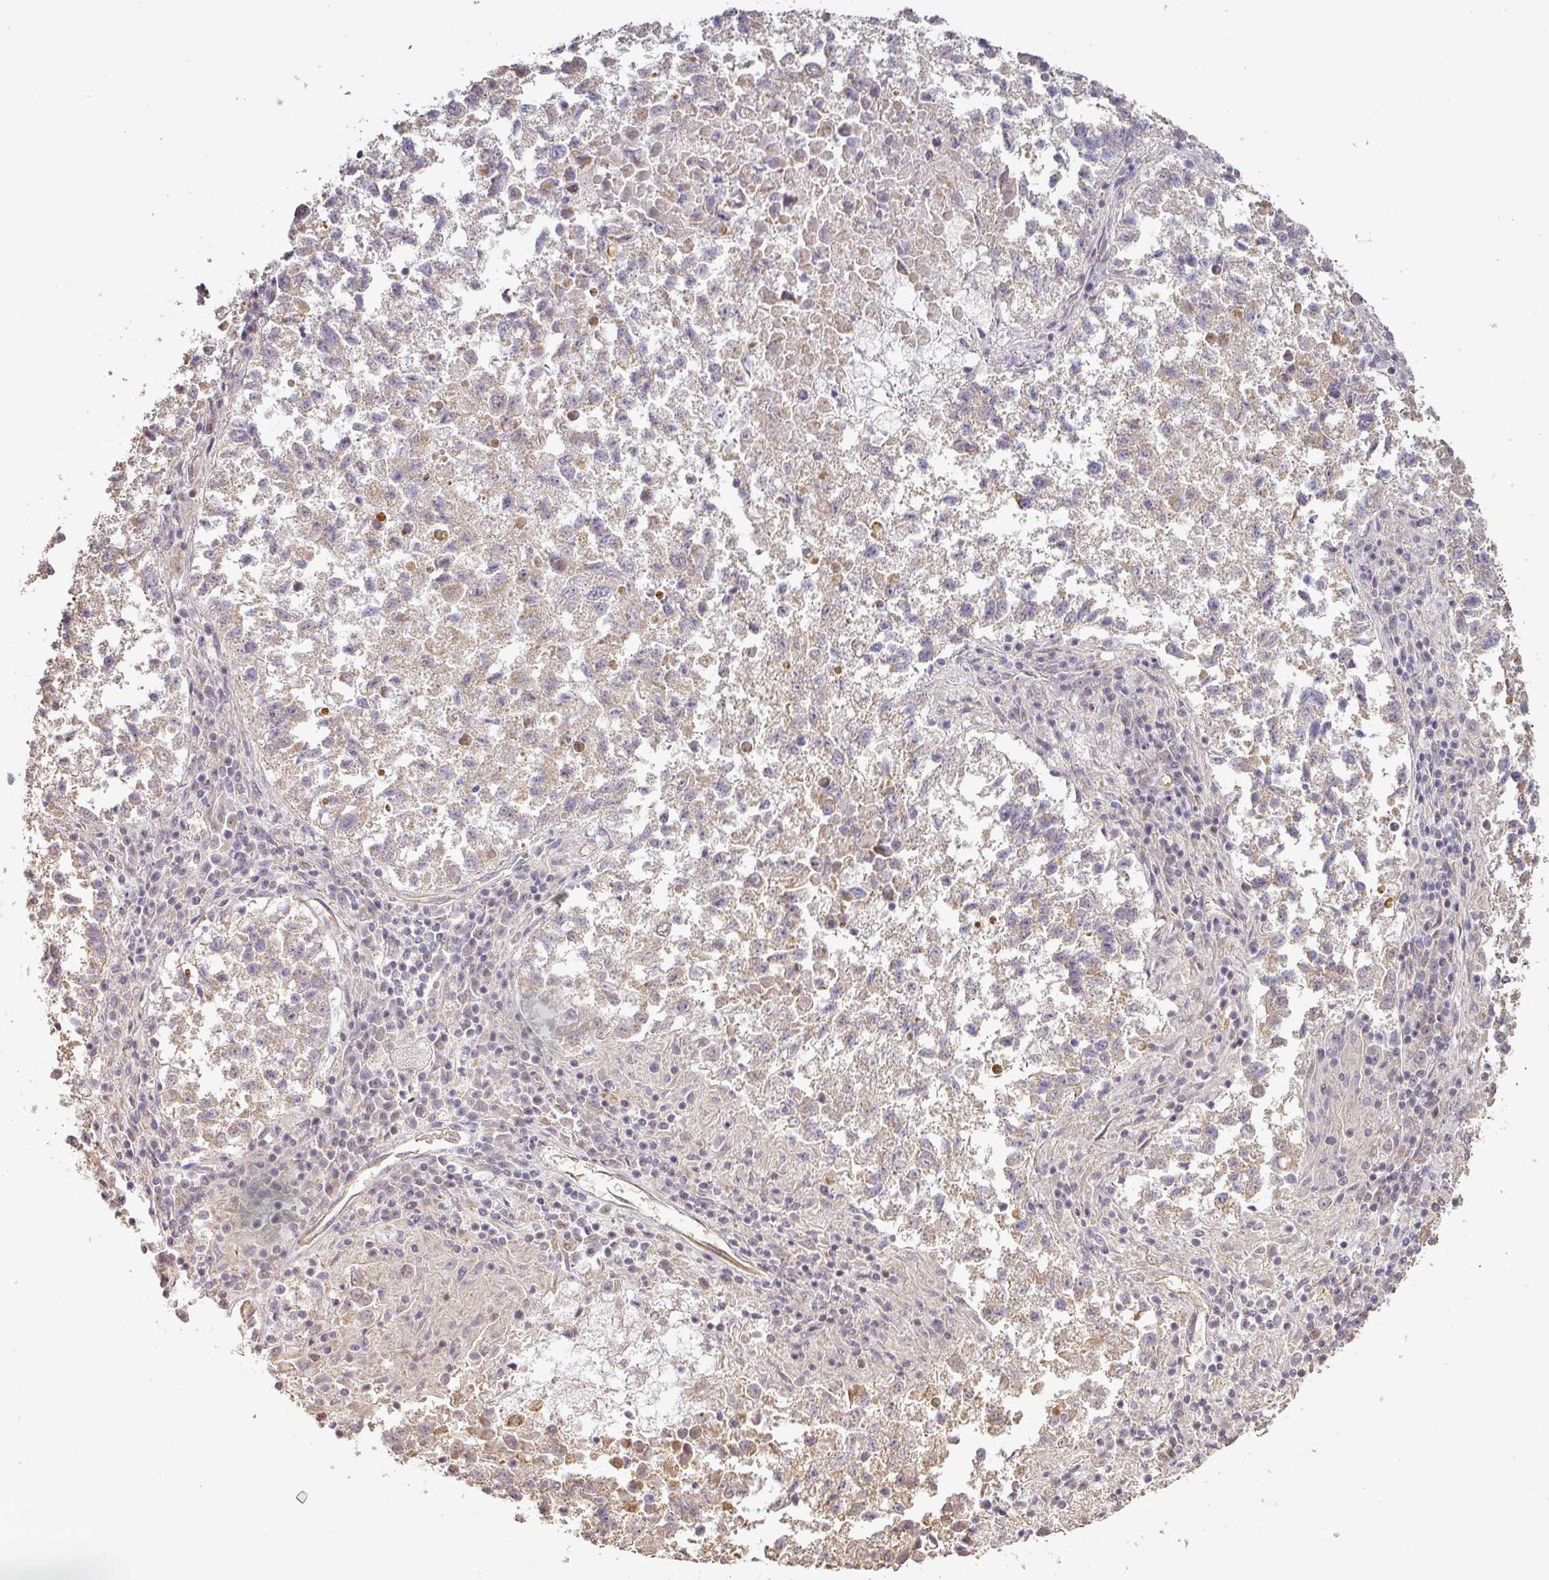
{"staining": {"intensity": "weak", "quantity": "25%-75%", "location": "cytoplasmic/membranous"}, "tissue": "lung cancer", "cell_type": "Tumor cells", "image_type": "cancer", "snomed": [{"axis": "morphology", "description": "Squamous cell carcinoma, NOS"}, {"axis": "topography", "description": "Lung"}], "caption": "A high-resolution histopathology image shows IHC staining of lung cancer (squamous cell carcinoma), which reveals weak cytoplasmic/membranous expression in about 25%-75% of tumor cells.", "gene": "MYOM2", "patient": {"sex": "male", "age": 73}}